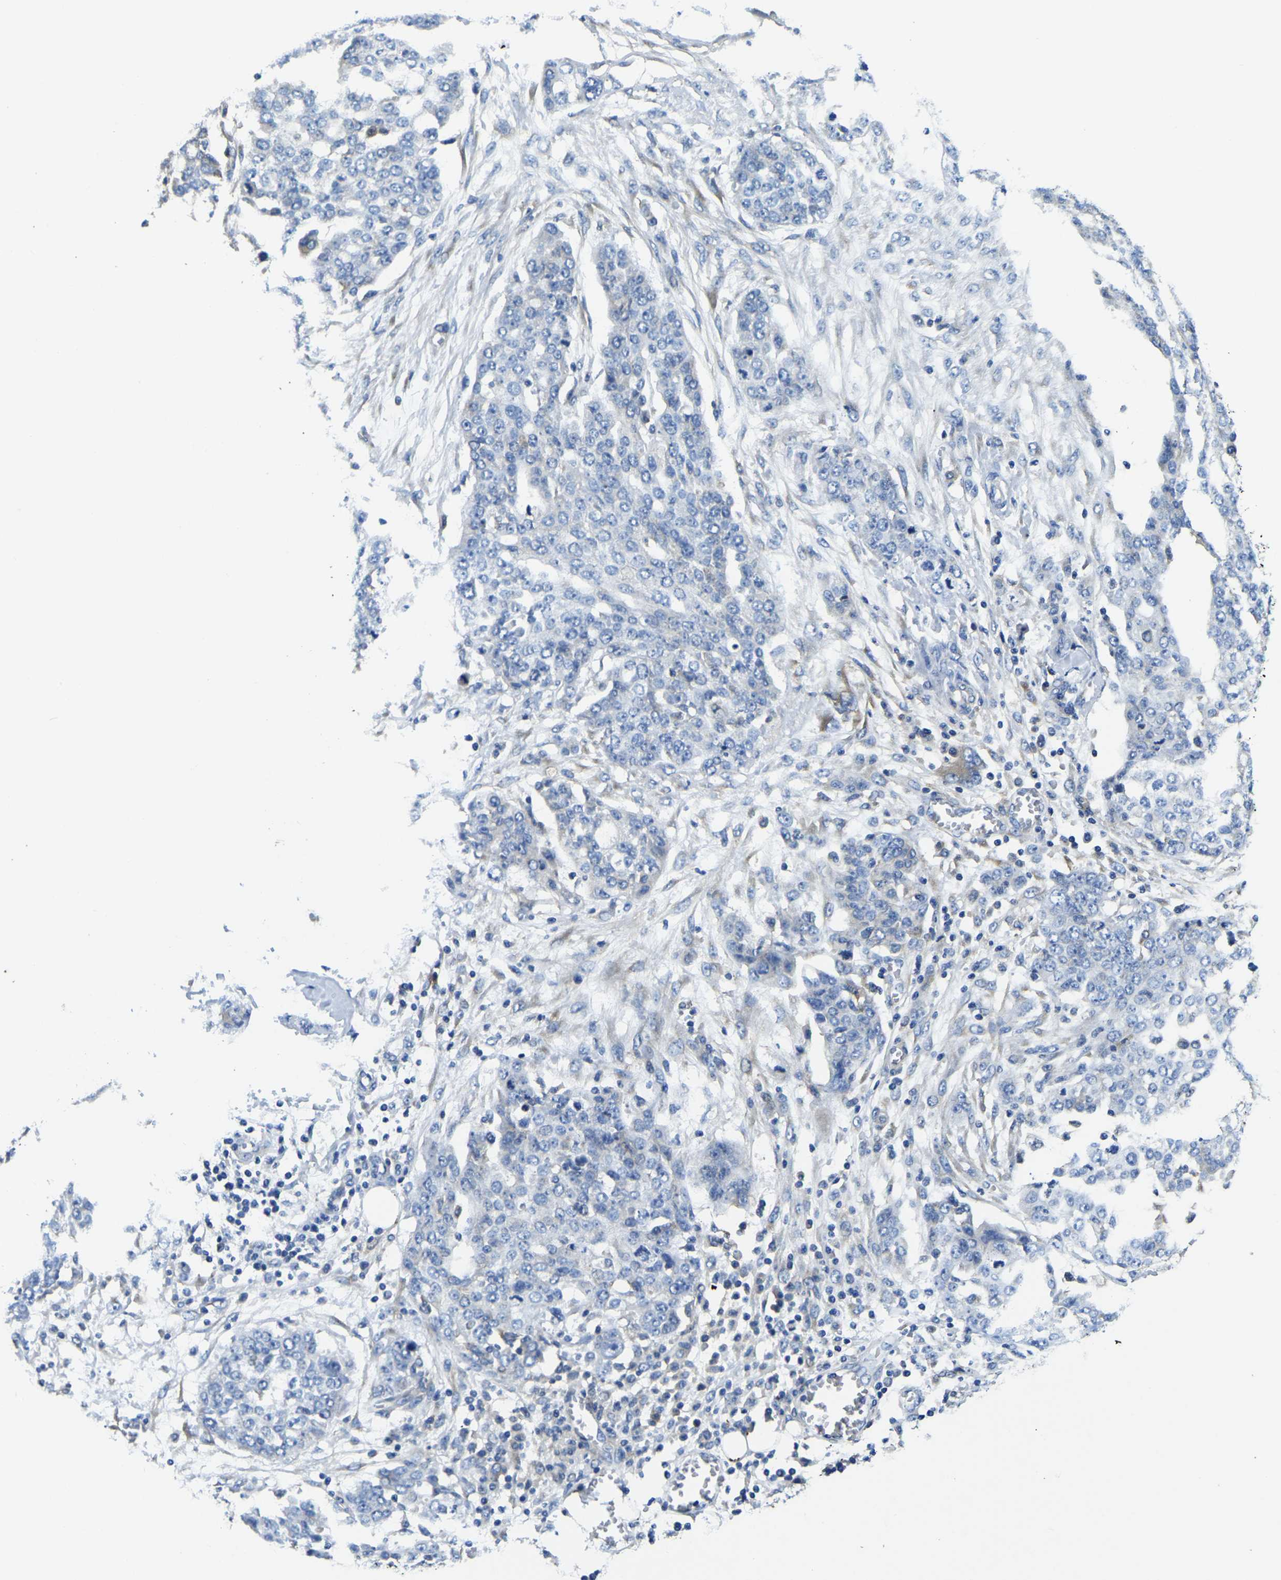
{"staining": {"intensity": "negative", "quantity": "none", "location": "none"}, "tissue": "ovarian cancer", "cell_type": "Tumor cells", "image_type": "cancer", "snomed": [{"axis": "morphology", "description": "Cystadenocarcinoma, serous, NOS"}, {"axis": "topography", "description": "Soft tissue"}, {"axis": "topography", "description": "Ovary"}], "caption": "A micrograph of ovarian cancer (serous cystadenocarcinoma) stained for a protein reveals no brown staining in tumor cells.", "gene": "STAT2", "patient": {"sex": "female", "age": 57}}